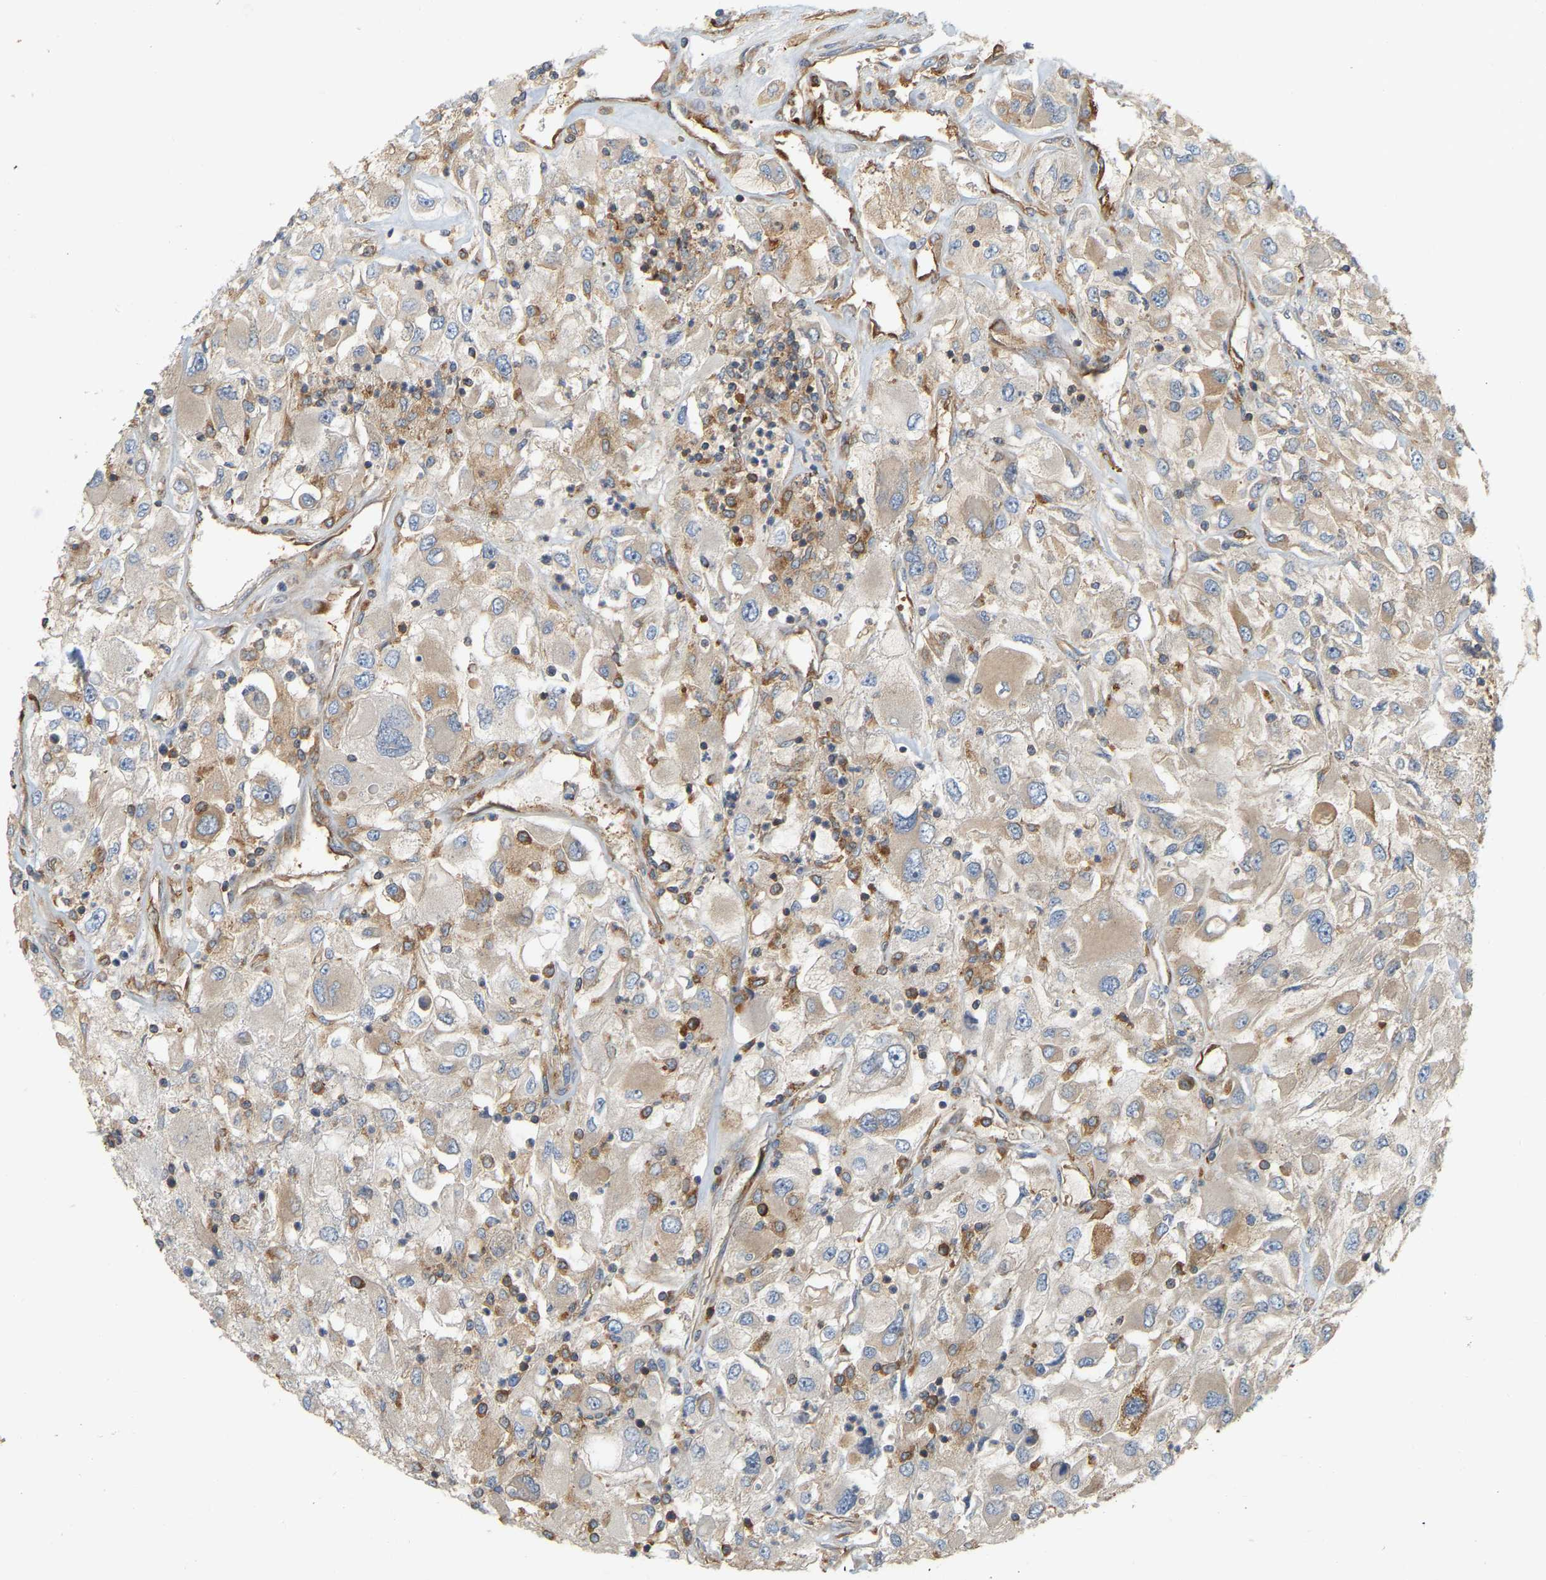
{"staining": {"intensity": "moderate", "quantity": "<25%", "location": "cytoplasmic/membranous"}, "tissue": "renal cancer", "cell_type": "Tumor cells", "image_type": "cancer", "snomed": [{"axis": "morphology", "description": "Adenocarcinoma, NOS"}, {"axis": "topography", "description": "Kidney"}], "caption": "Renal cancer (adenocarcinoma) stained with a brown dye reveals moderate cytoplasmic/membranous positive staining in about <25% of tumor cells.", "gene": "AKAP13", "patient": {"sex": "female", "age": 52}}